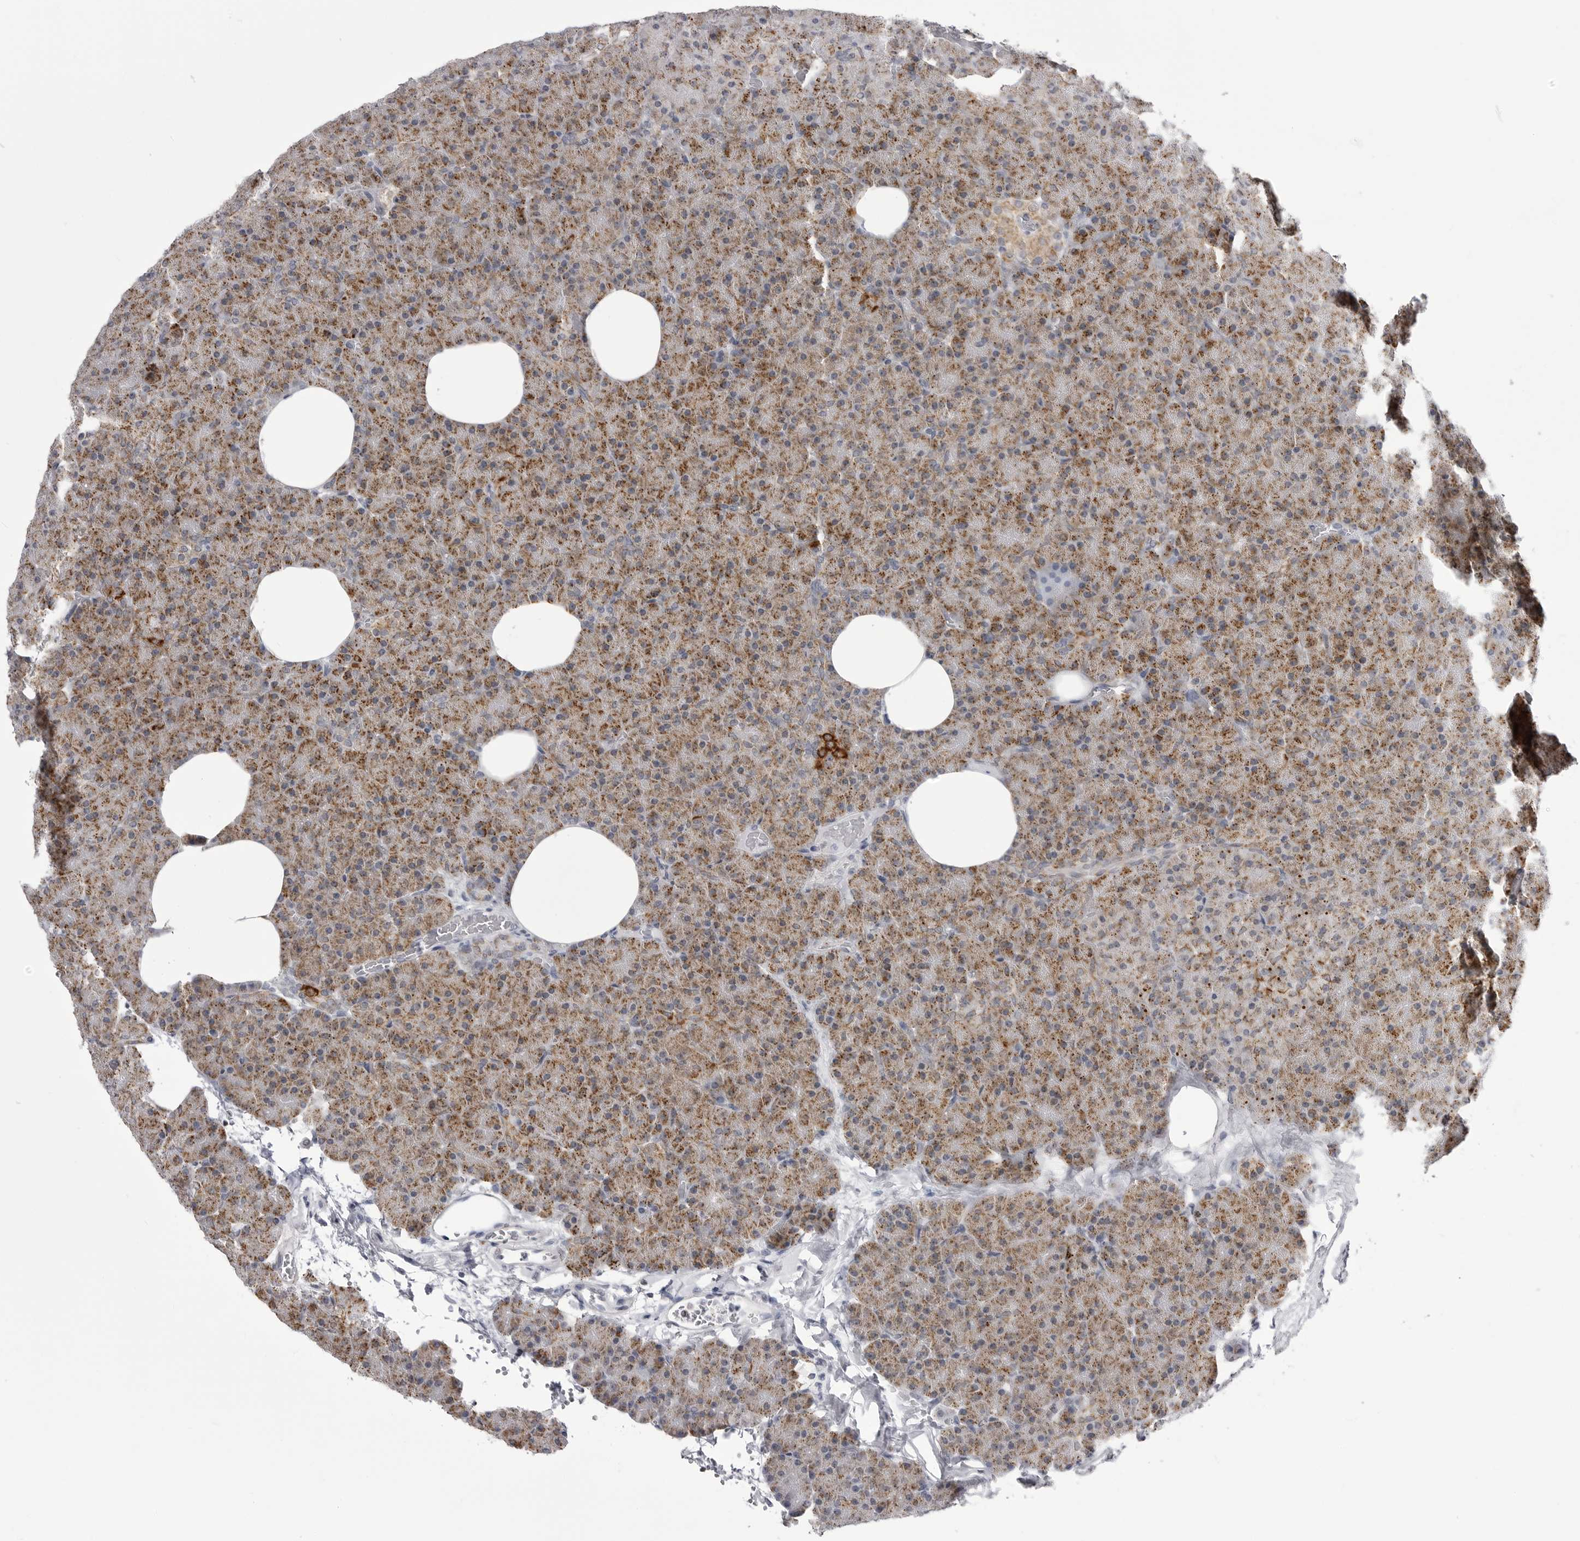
{"staining": {"intensity": "moderate", "quantity": ">75%", "location": "cytoplasmic/membranous"}, "tissue": "pancreas", "cell_type": "Exocrine glandular cells", "image_type": "normal", "snomed": [{"axis": "morphology", "description": "Normal tissue, NOS"}, {"axis": "morphology", "description": "Carcinoid, malignant, NOS"}, {"axis": "topography", "description": "Pancreas"}], "caption": "Exocrine glandular cells show medium levels of moderate cytoplasmic/membranous staining in approximately >75% of cells in benign pancreas. (IHC, brightfield microscopy, high magnification).", "gene": "FH", "patient": {"sex": "female", "age": 35}}